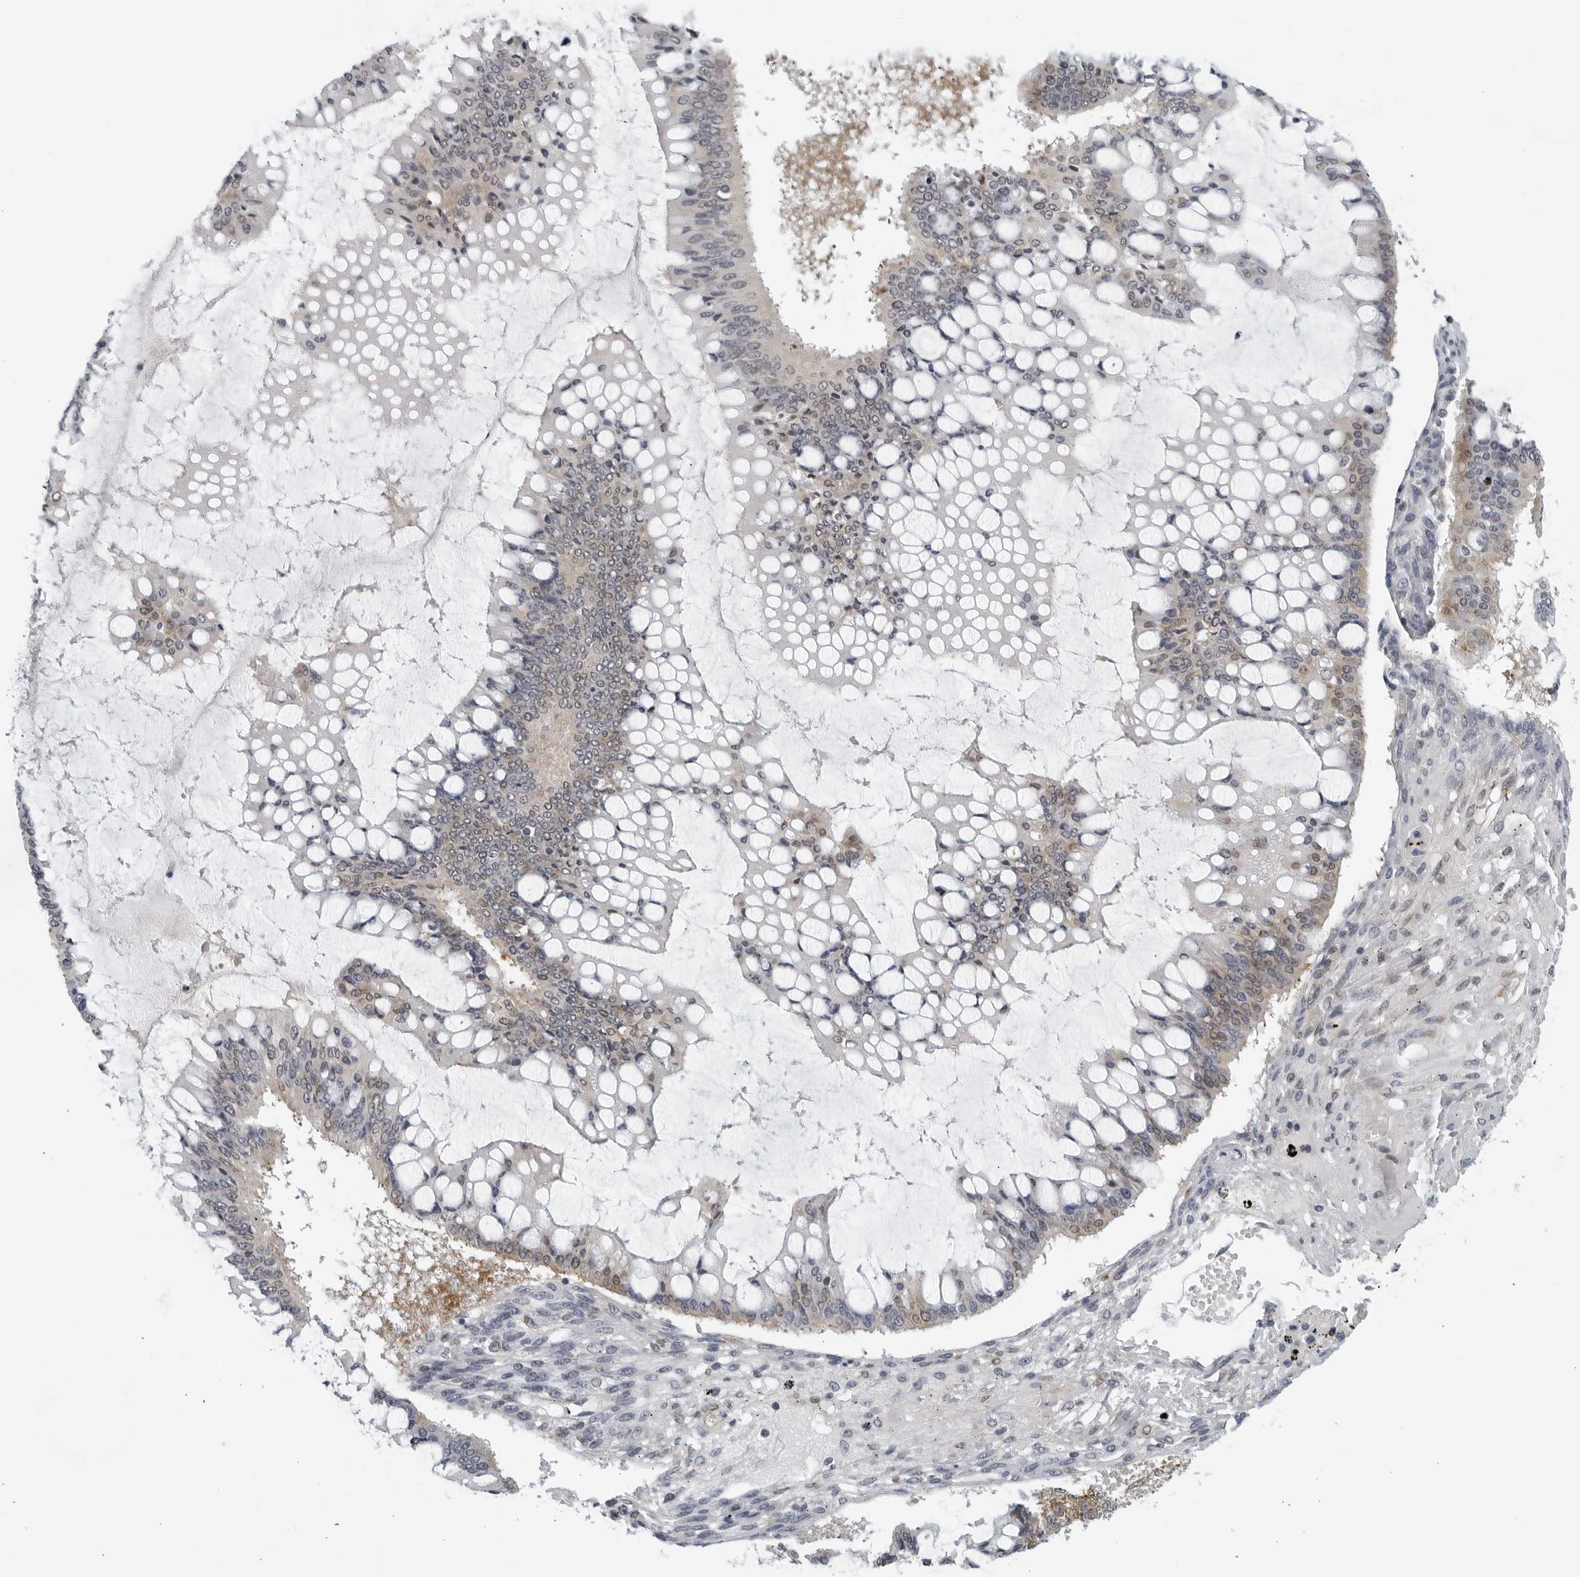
{"staining": {"intensity": "weak", "quantity": "<25%", "location": "cytoplasmic/membranous,nuclear"}, "tissue": "ovarian cancer", "cell_type": "Tumor cells", "image_type": "cancer", "snomed": [{"axis": "morphology", "description": "Cystadenocarcinoma, mucinous, NOS"}, {"axis": "topography", "description": "Ovary"}], "caption": "High power microscopy histopathology image of an immunohistochemistry (IHC) image of ovarian mucinous cystadenocarcinoma, revealing no significant positivity in tumor cells. Brightfield microscopy of IHC stained with DAB (brown) and hematoxylin (blue), captured at high magnification.", "gene": "RC3H1", "patient": {"sex": "female", "age": 73}}